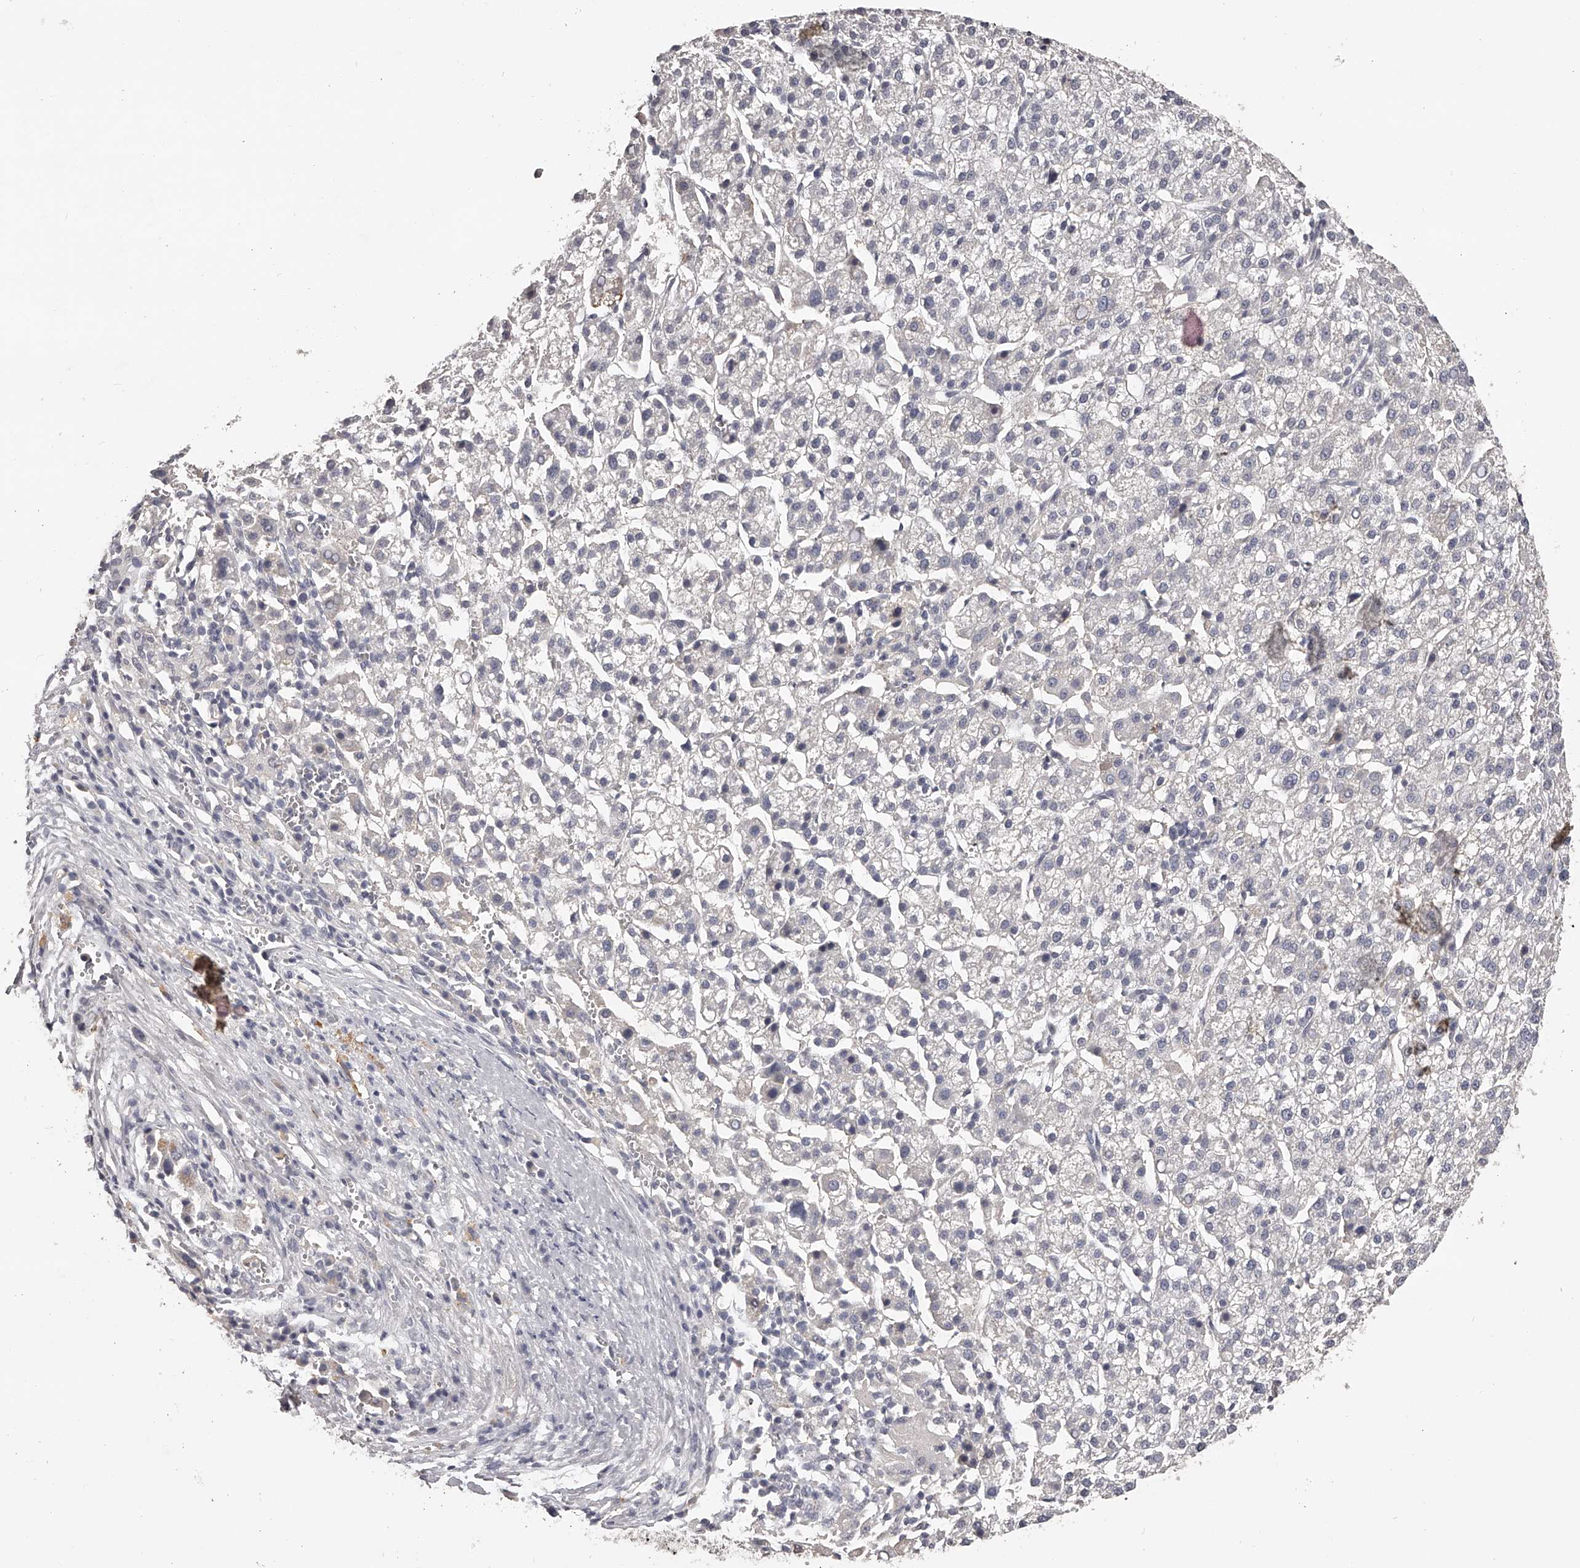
{"staining": {"intensity": "negative", "quantity": "none", "location": "none"}, "tissue": "liver cancer", "cell_type": "Tumor cells", "image_type": "cancer", "snomed": [{"axis": "morphology", "description": "Carcinoma, Hepatocellular, NOS"}, {"axis": "topography", "description": "Liver"}], "caption": "High magnification brightfield microscopy of liver cancer stained with DAB (3,3'-diaminobenzidine) (brown) and counterstained with hematoxylin (blue): tumor cells show no significant expression.", "gene": "TNN", "patient": {"sex": "female", "age": 58}}